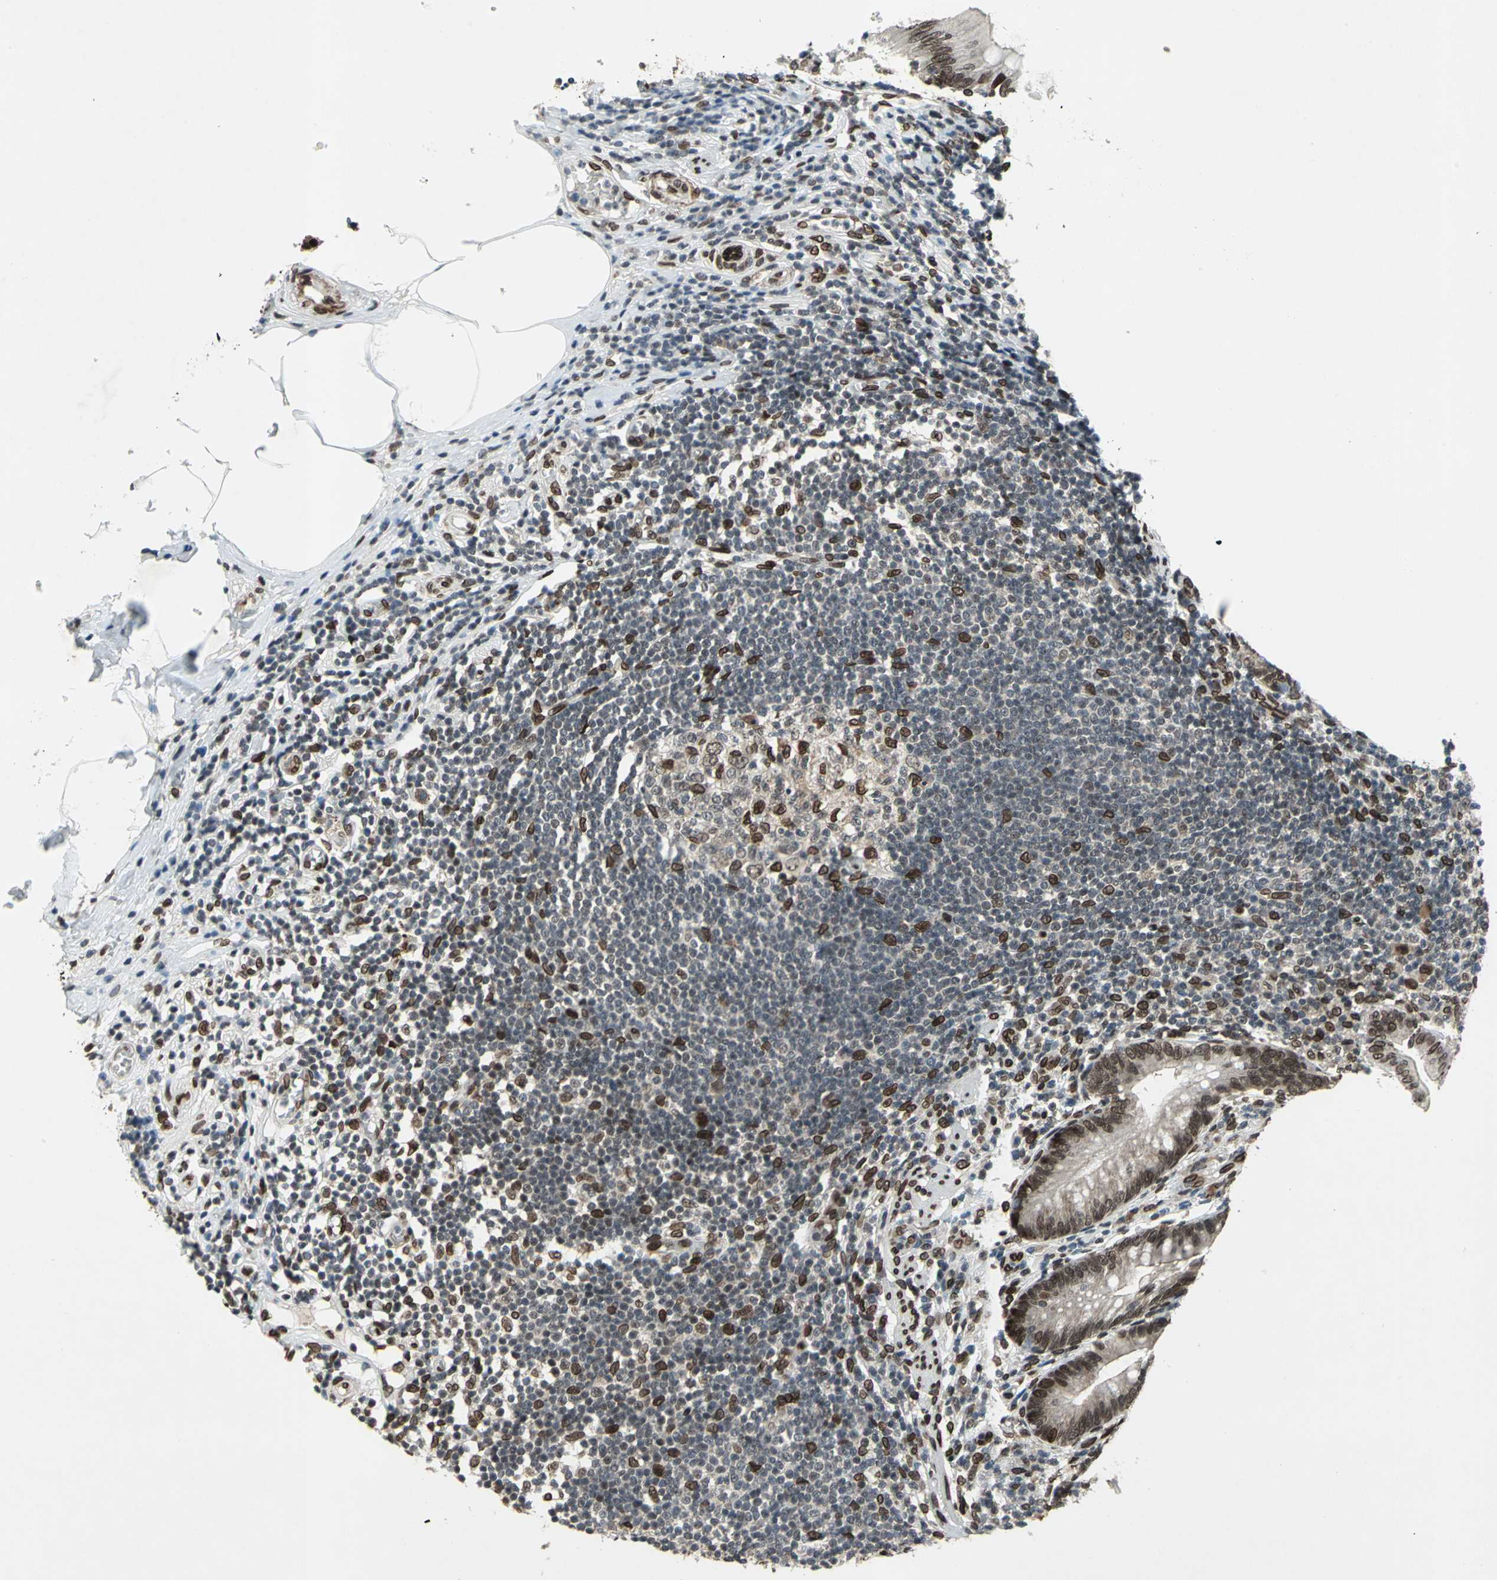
{"staining": {"intensity": "strong", "quantity": ">75%", "location": "nuclear"}, "tissue": "appendix", "cell_type": "Glandular cells", "image_type": "normal", "snomed": [{"axis": "morphology", "description": "Normal tissue, NOS"}, {"axis": "morphology", "description": "Inflammation, NOS"}, {"axis": "topography", "description": "Appendix"}], "caption": "A brown stain shows strong nuclear positivity of a protein in glandular cells of normal appendix. (DAB (3,3'-diaminobenzidine) IHC with brightfield microscopy, high magnification).", "gene": "ISY1", "patient": {"sex": "male", "age": 46}}